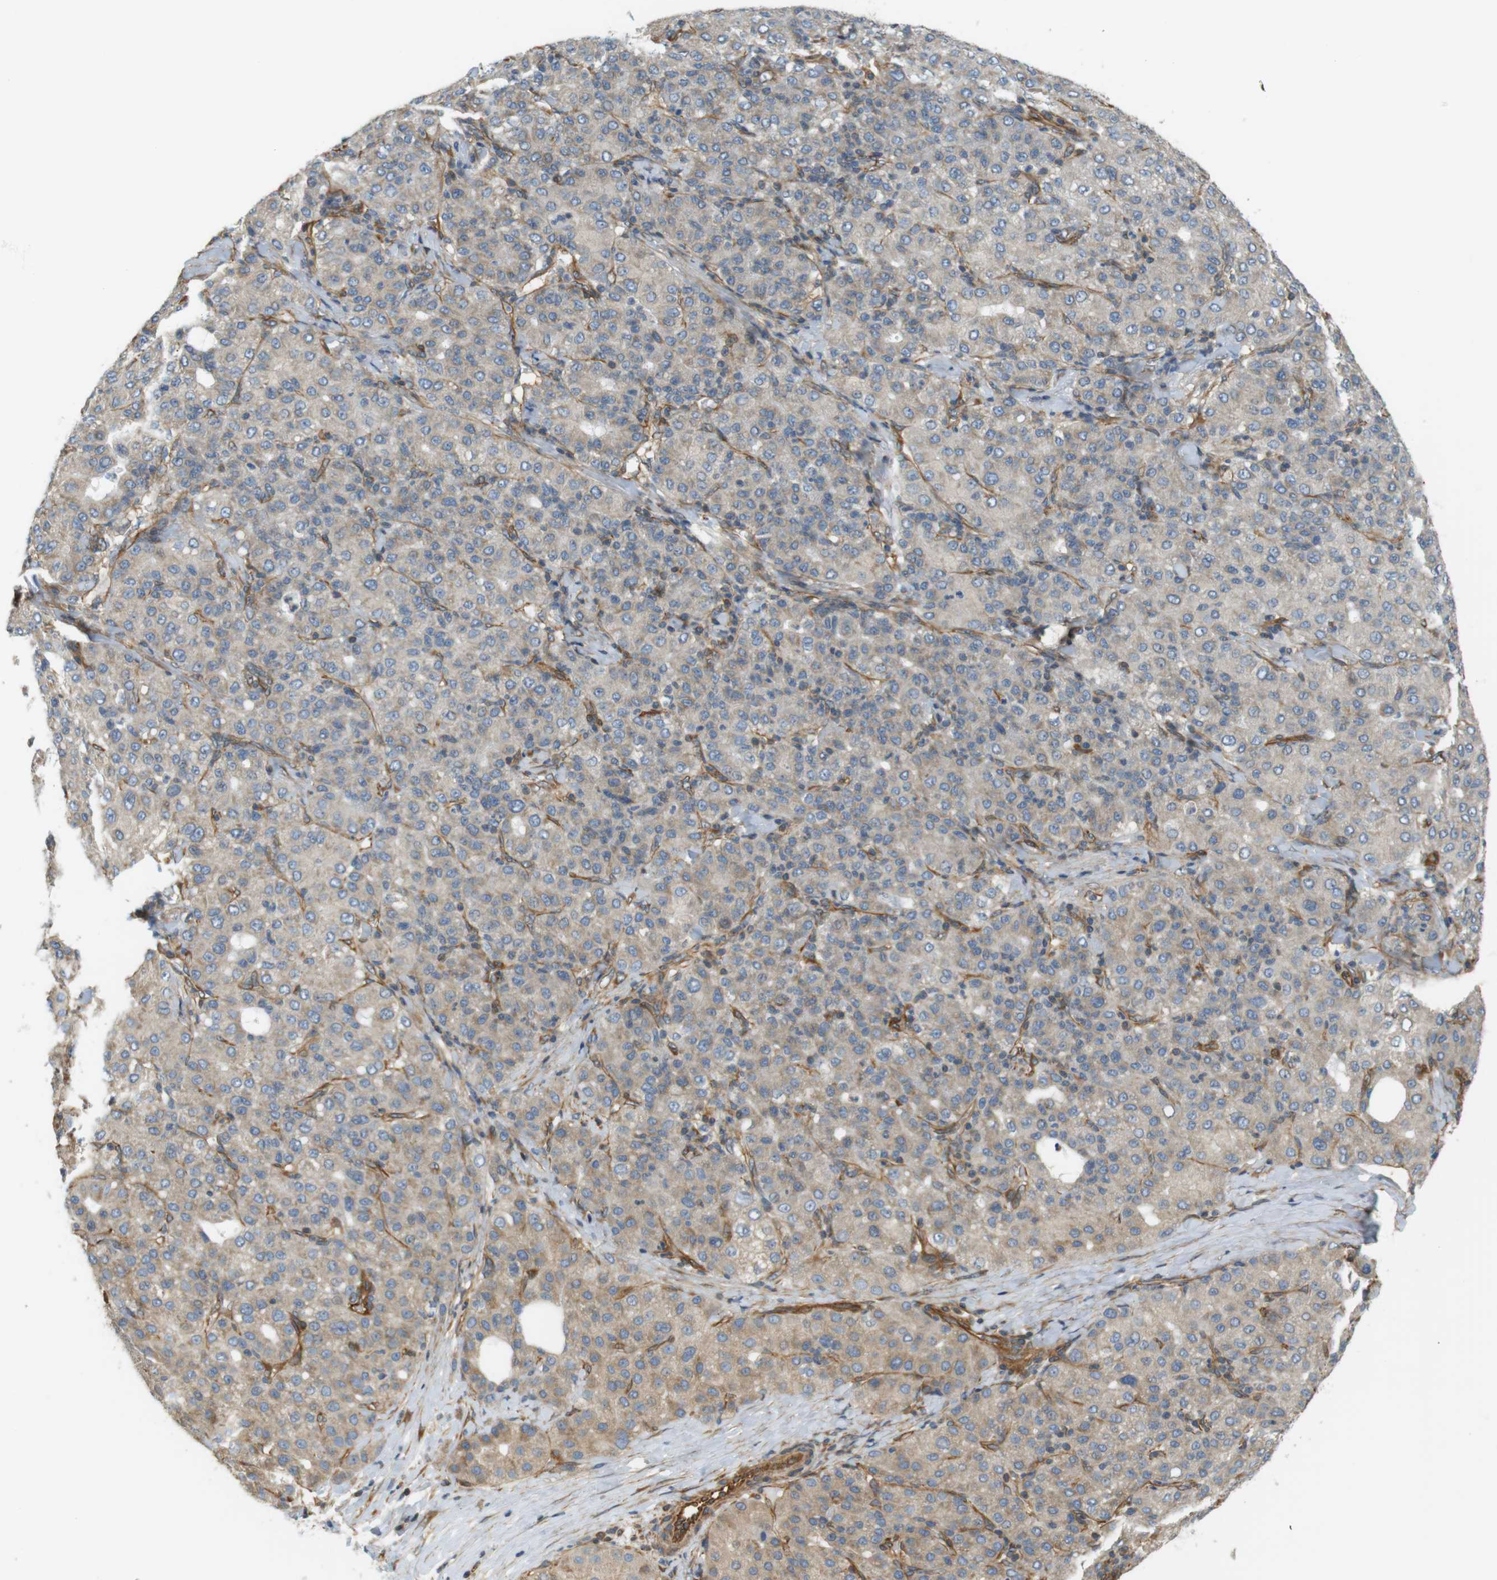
{"staining": {"intensity": "weak", "quantity": ">75%", "location": "cytoplasmic/membranous"}, "tissue": "liver cancer", "cell_type": "Tumor cells", "image_type": "cancer", "snomed": [{"axis": "morphology", "description": "Carcinoma, Hepatocellular, NOS"}, {"axis": "topography", "description": "Liver"}], "caption": "Liver cancer (hepatocellular carcinoma) stained with DAB (3,3'-diaminobenzidine) immunohistochemistry (IHC) demonstrates low levels of weak cytoplasmic/membranous staining in approximately >75% of tumor cells.", "gene": "CYTH3", "patient": {"sex": "male", "age": 65}}